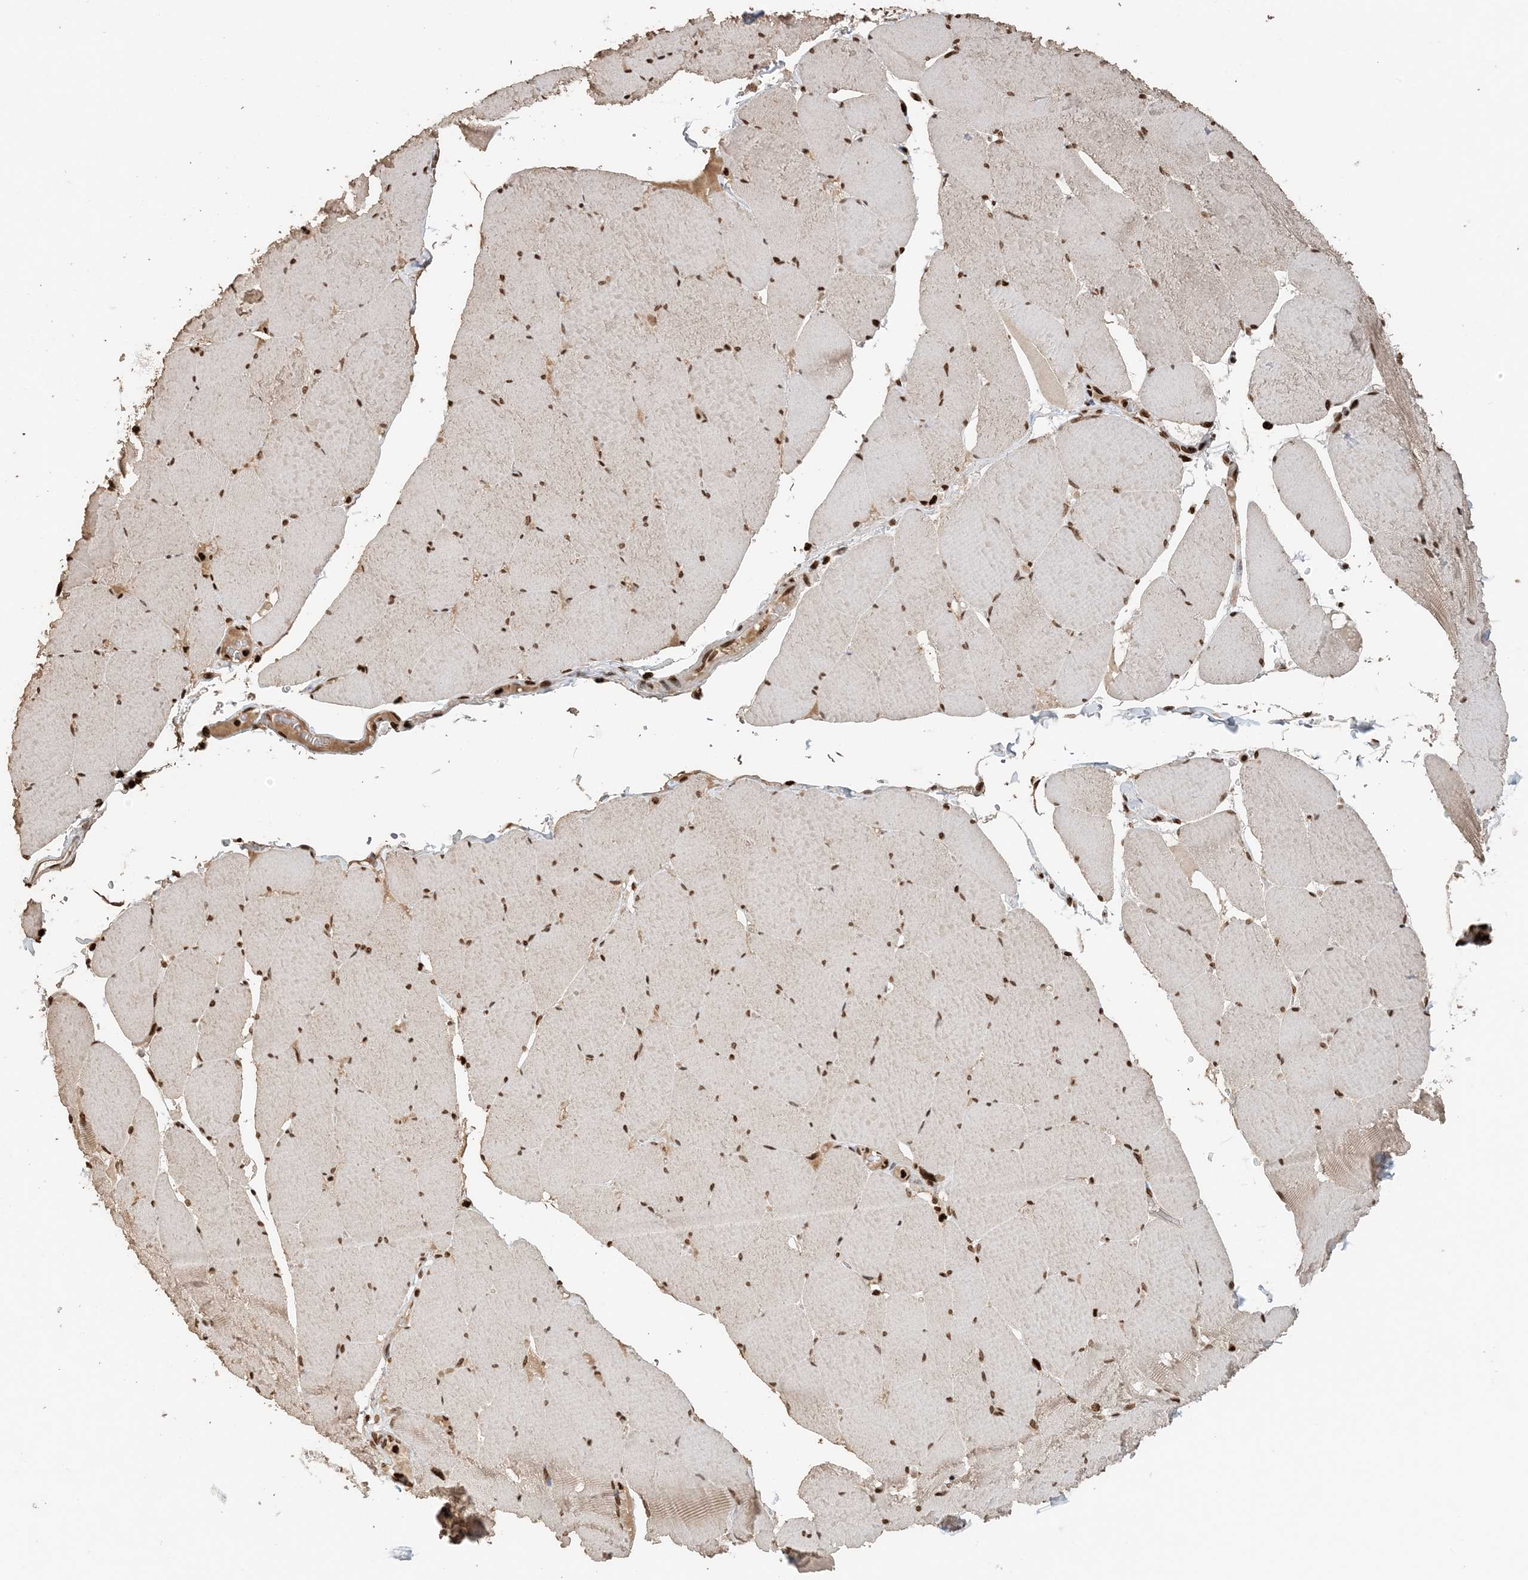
{"staining": {"intensity": "moderate", "quantity": ">75%", "location": "nuclear"}, "tissue": "skeletal muscle", "cell_type": "Myocytes", "image_type": "normal", "snomed": [{"axis": "morphology", "description": "Normal tissue, NOS"}, {"axis": "topography", "description": "Skeletal muscle"}, {"axis": "topography", "description": "Head-Neck"}], "caption": "Myocytes reveal moderate nuclear expression in approximately >75% of cells in normal skeletal muscle.", "gene": "H3", "patient": {"sex": "male", "age": 66}}